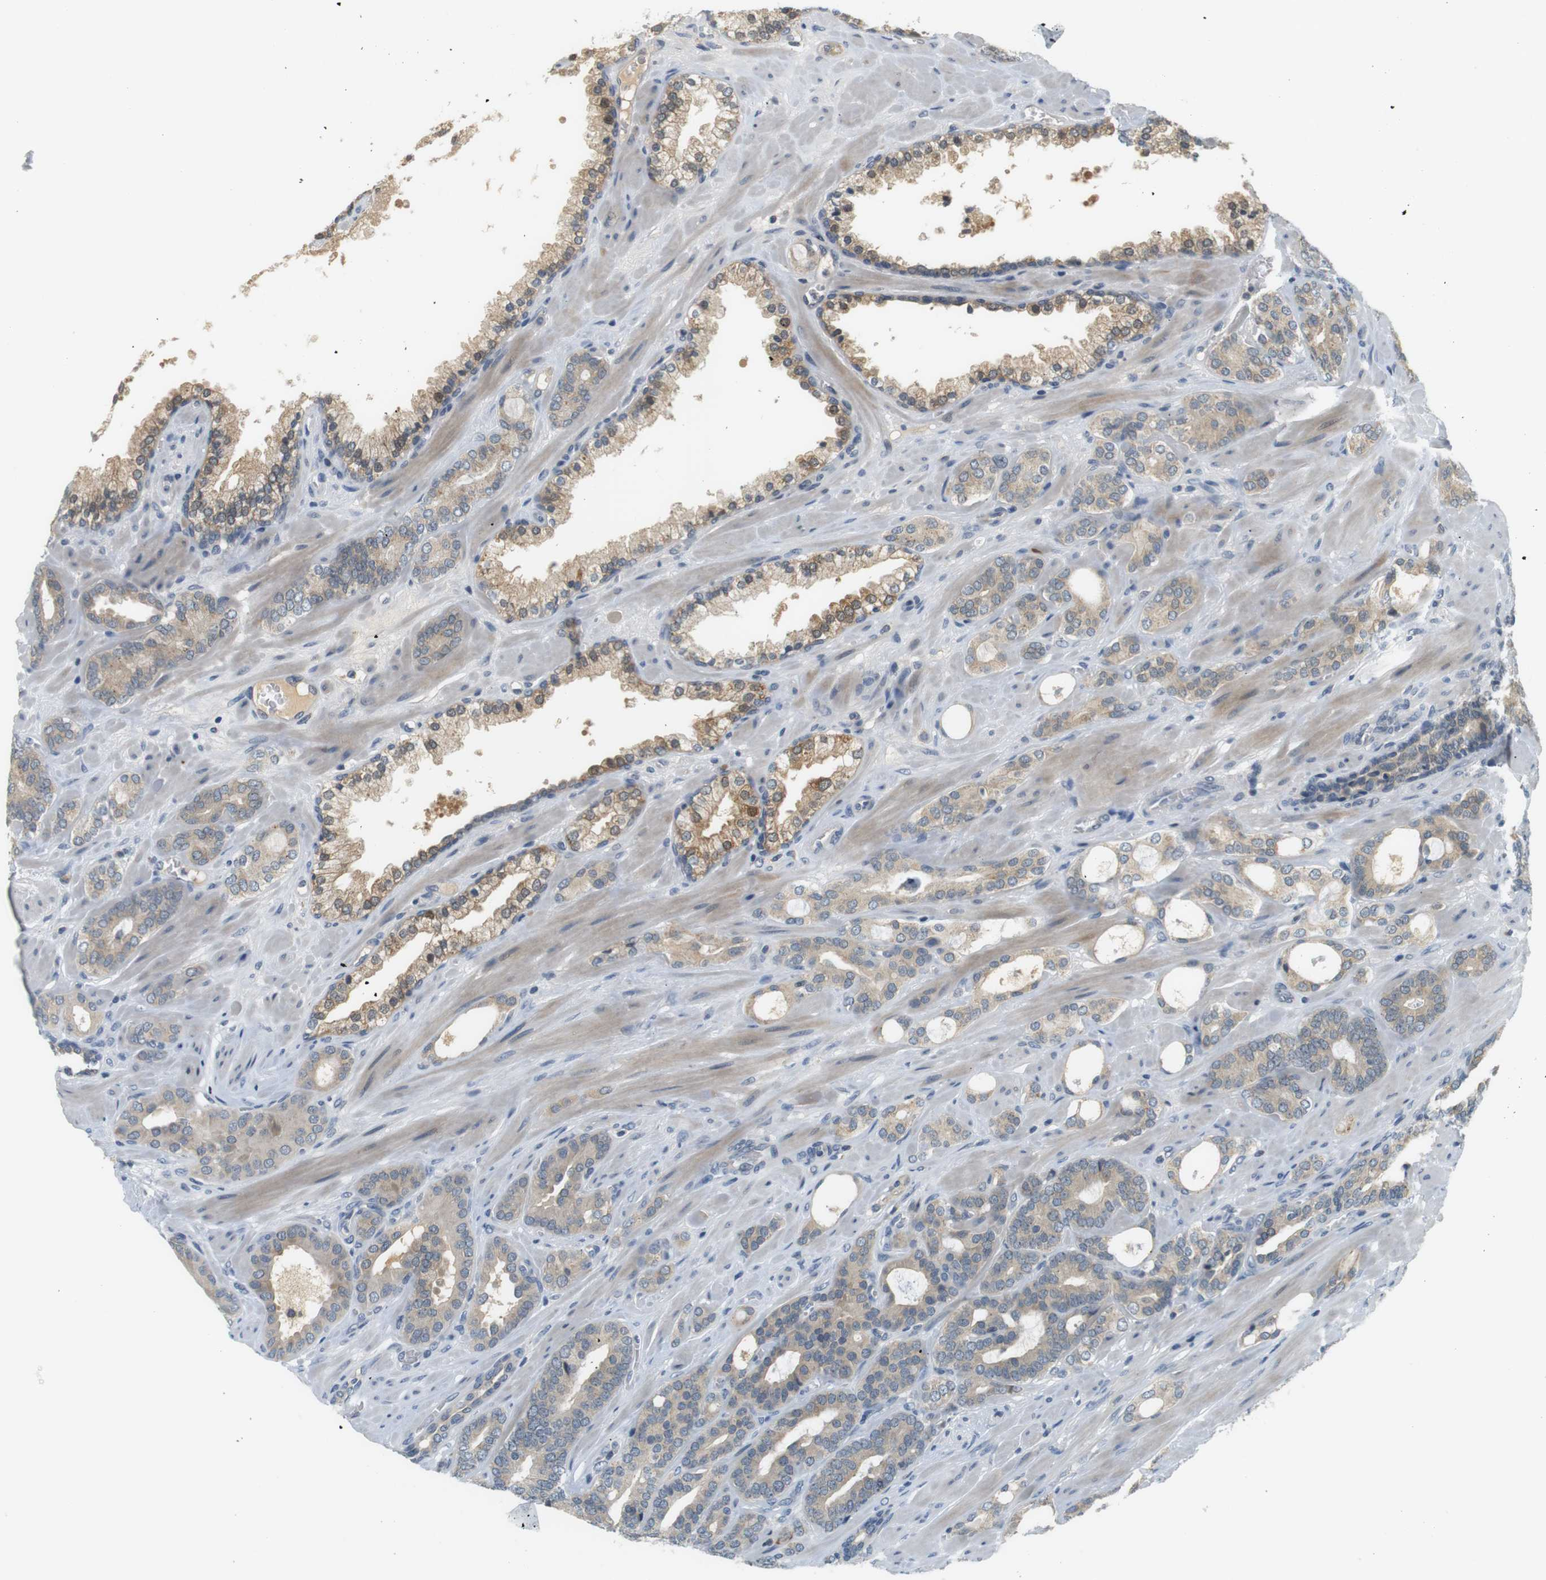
{"staining": {"intensity": "weak", "quantity": "<25%", "location": "cytoplasmic/membranous"}, "tissue": "prostate cancer", "cell_type": "Tumor cells", "image_type": "cancer", "snomed": [{"axis": "morphology", "description": "Adenocarcinoma, Low grade"}, {"axis": "topography", "description": "Prostate"}], "caption": "The photomicrograph exhibits no significant staining in tumor cells of prostate adenocarcinoma (low-grade). (DAB IHC with hematoxylin counter stain).", "gene": "WNT7A", "patient": {"sex": "male", "age": 63}}